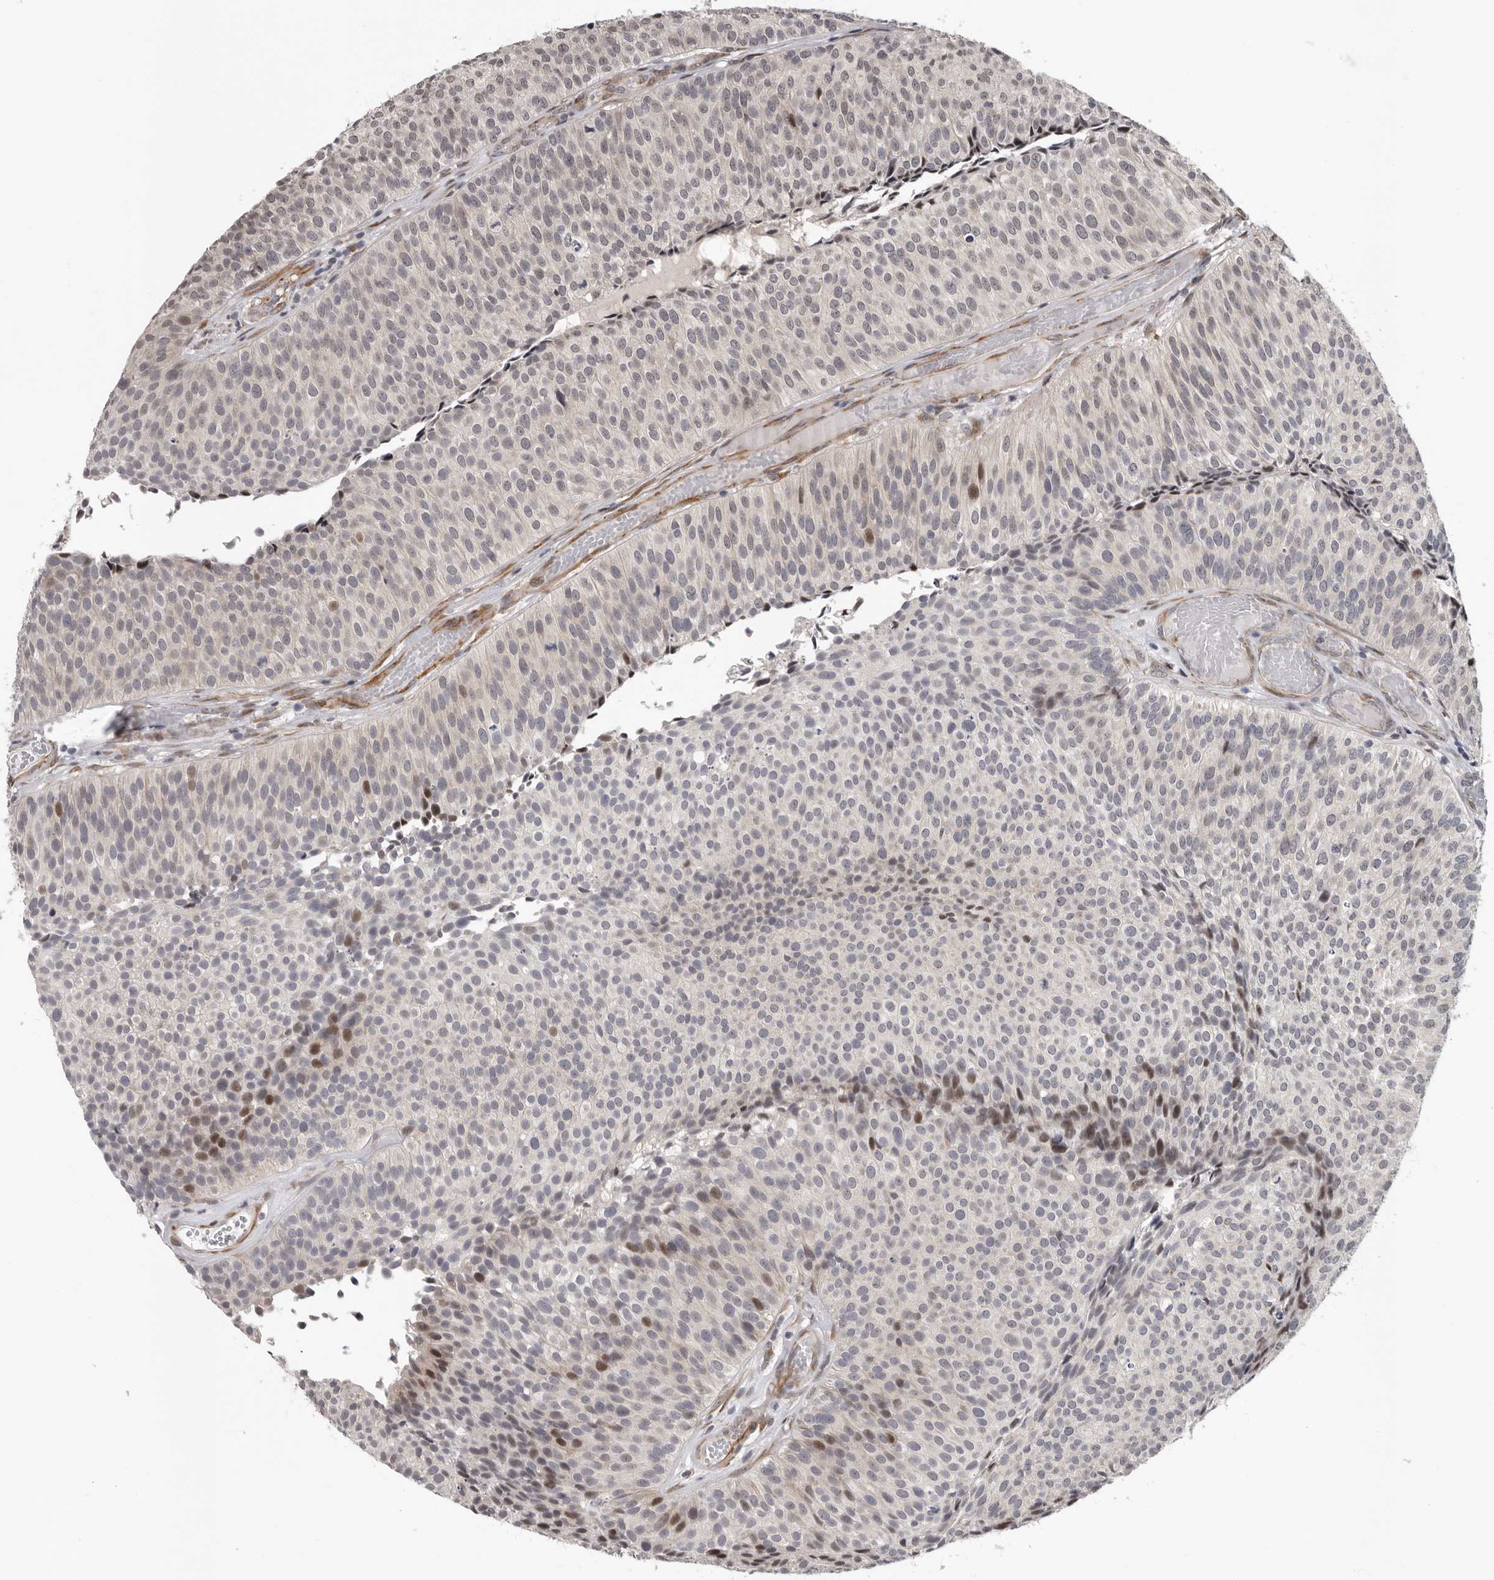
{"staining": {"intensity": "weak", "quantity": "<25%", "location": "nuclear"}, "tissue": "urothelial cancer", "cell_type": "Tumor cells", "image_type": "cancer", "snomed": [{"axis": "morphology", "description": "Urothelial carcinoma, Low grade"}, {"axis": "topography", "description": "Urinary bladder"}], "caption": "Protein analysis of low-grade urothelial carcinoma reveals no significant positivity in tumor cells. (Brightfield microscopy of DAB (3,3'-diaminobenzidine) IHC at high magnification).", "gene": "RALGPS2", "patient": {"sex": "male", "age": 86}}